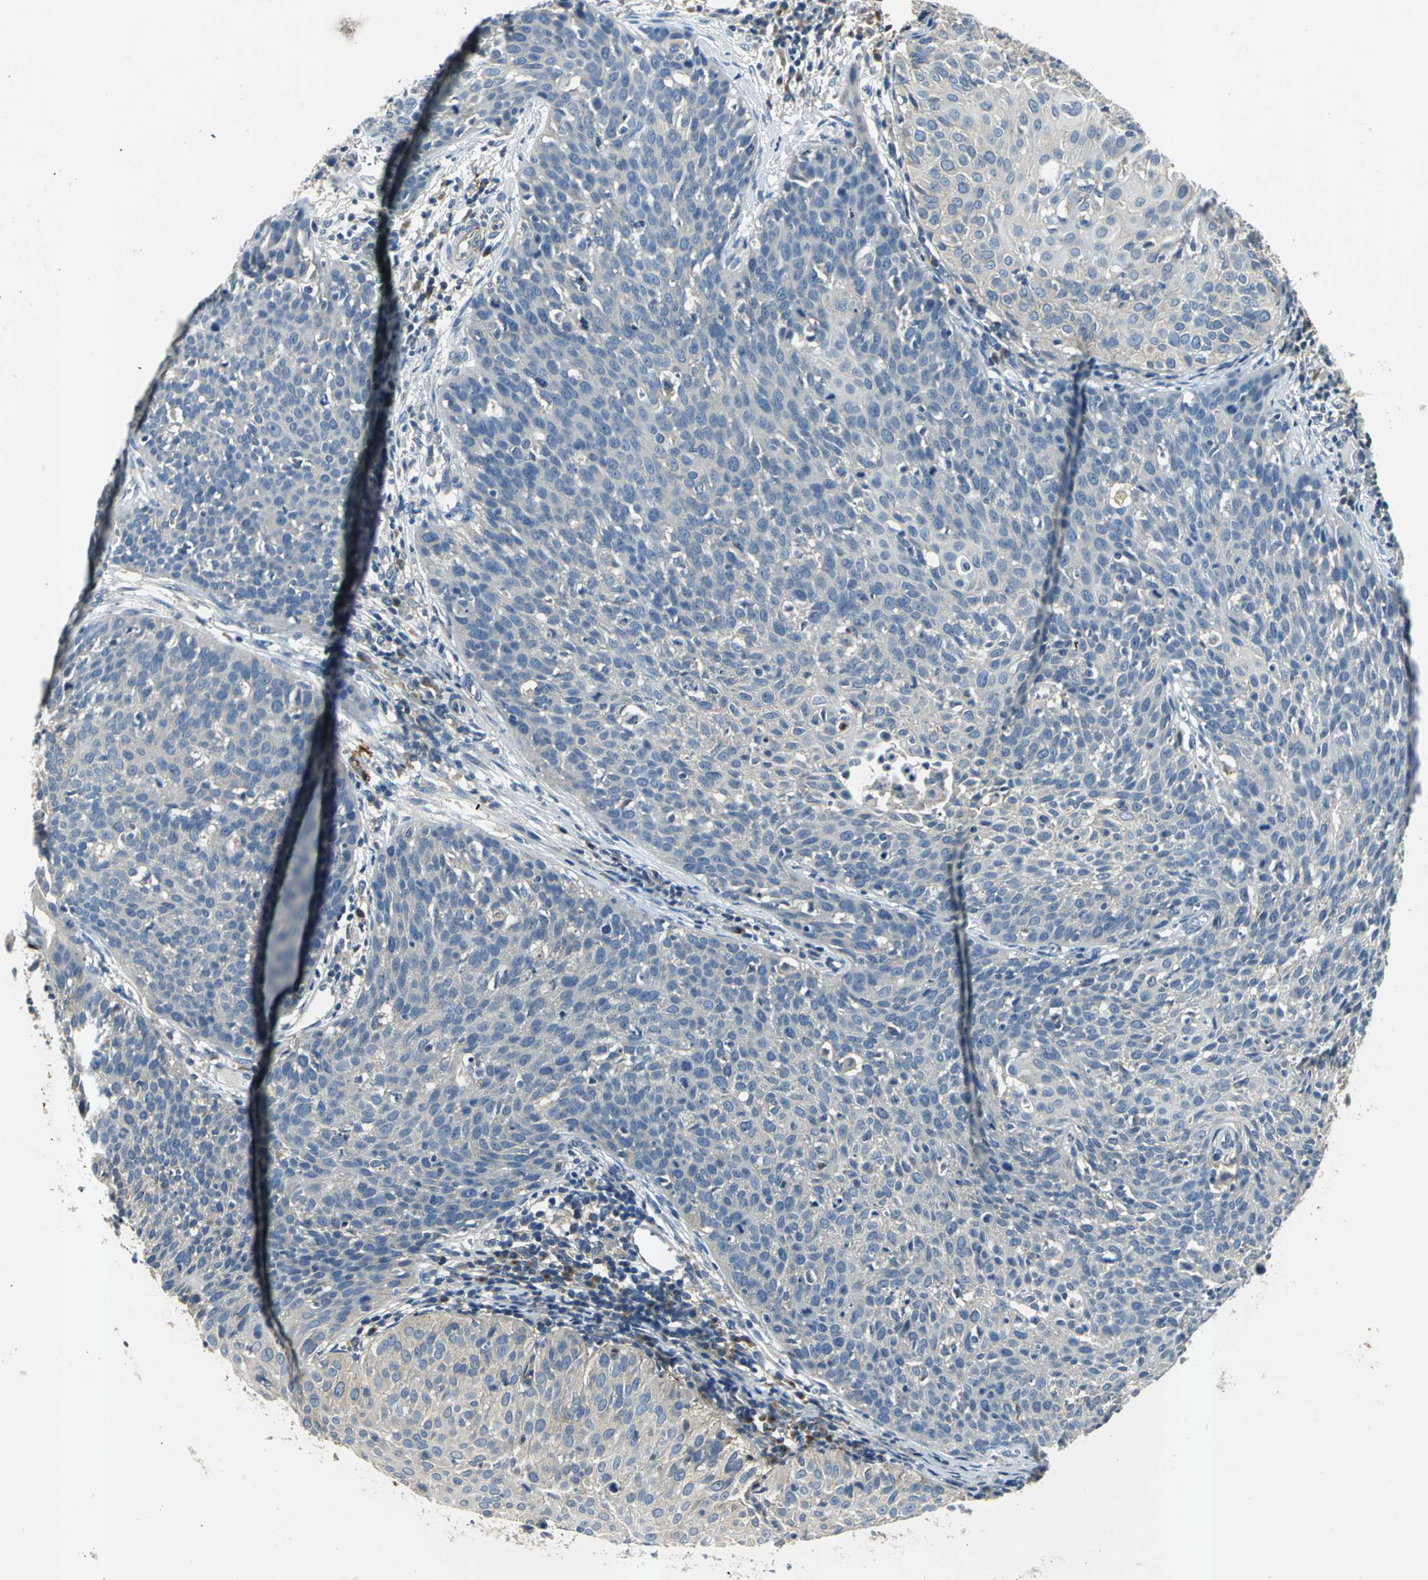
{"staining": {"intensity": "negative", "quantity": "none", "location": "none"}, "tissue": "cervical cancer", "cell_type": "Tumor cells", "image_type": "cancer", "snomed": [{"axis": "morphology", "description": "Squamous cell carcinoma, NOS"}, {"axis": "topography", "description": "Cervix"}], "caption": "Cervical cancer (squamous cell carcinoma) was stained to show a protein in brown. There is no significant positivity in tumor cells.", "gene": "SLC16A7", "patient": {"sex": "female", "age": 38}}